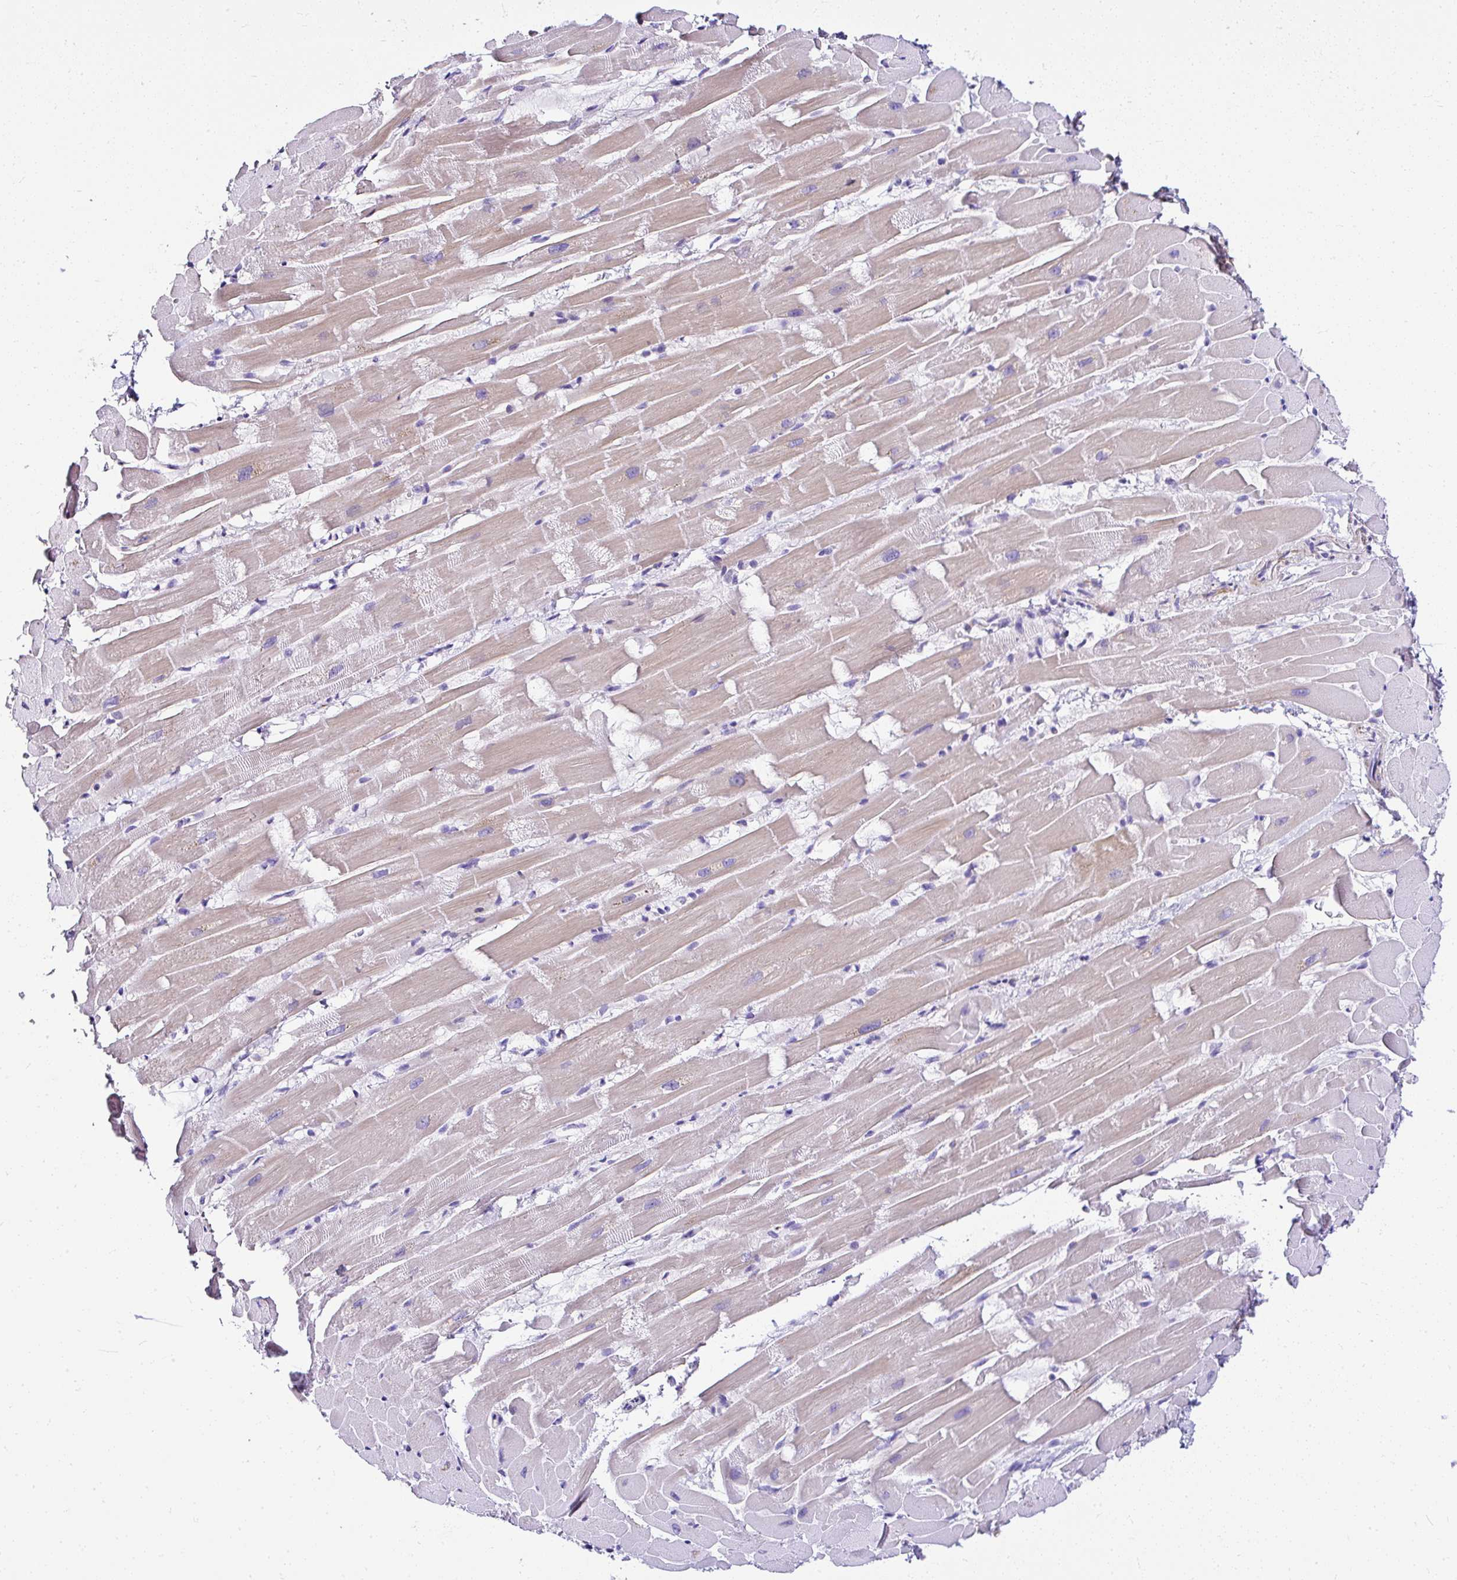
{"staining": {"intensity": "moderate", "quantity": "<25%", "location": "cytoplasmic/membranous"}, "tissue": "heart muscle", "cell_type": "Cardiomyocytes", "image_type": "normal", "snomed": [{"axis": "morphology", "description": "Normal tissue, NOS"}, {"axis": "topography", "description": "Heart"}], "caption": "Protein expression analysis of normal heart muscle shows moderate cytoplasmic/membranous expression in approximately <25% of cardiomyocytes.", "gene": "DEPDC5", "patient": {"sex": "male", "age": 37}}